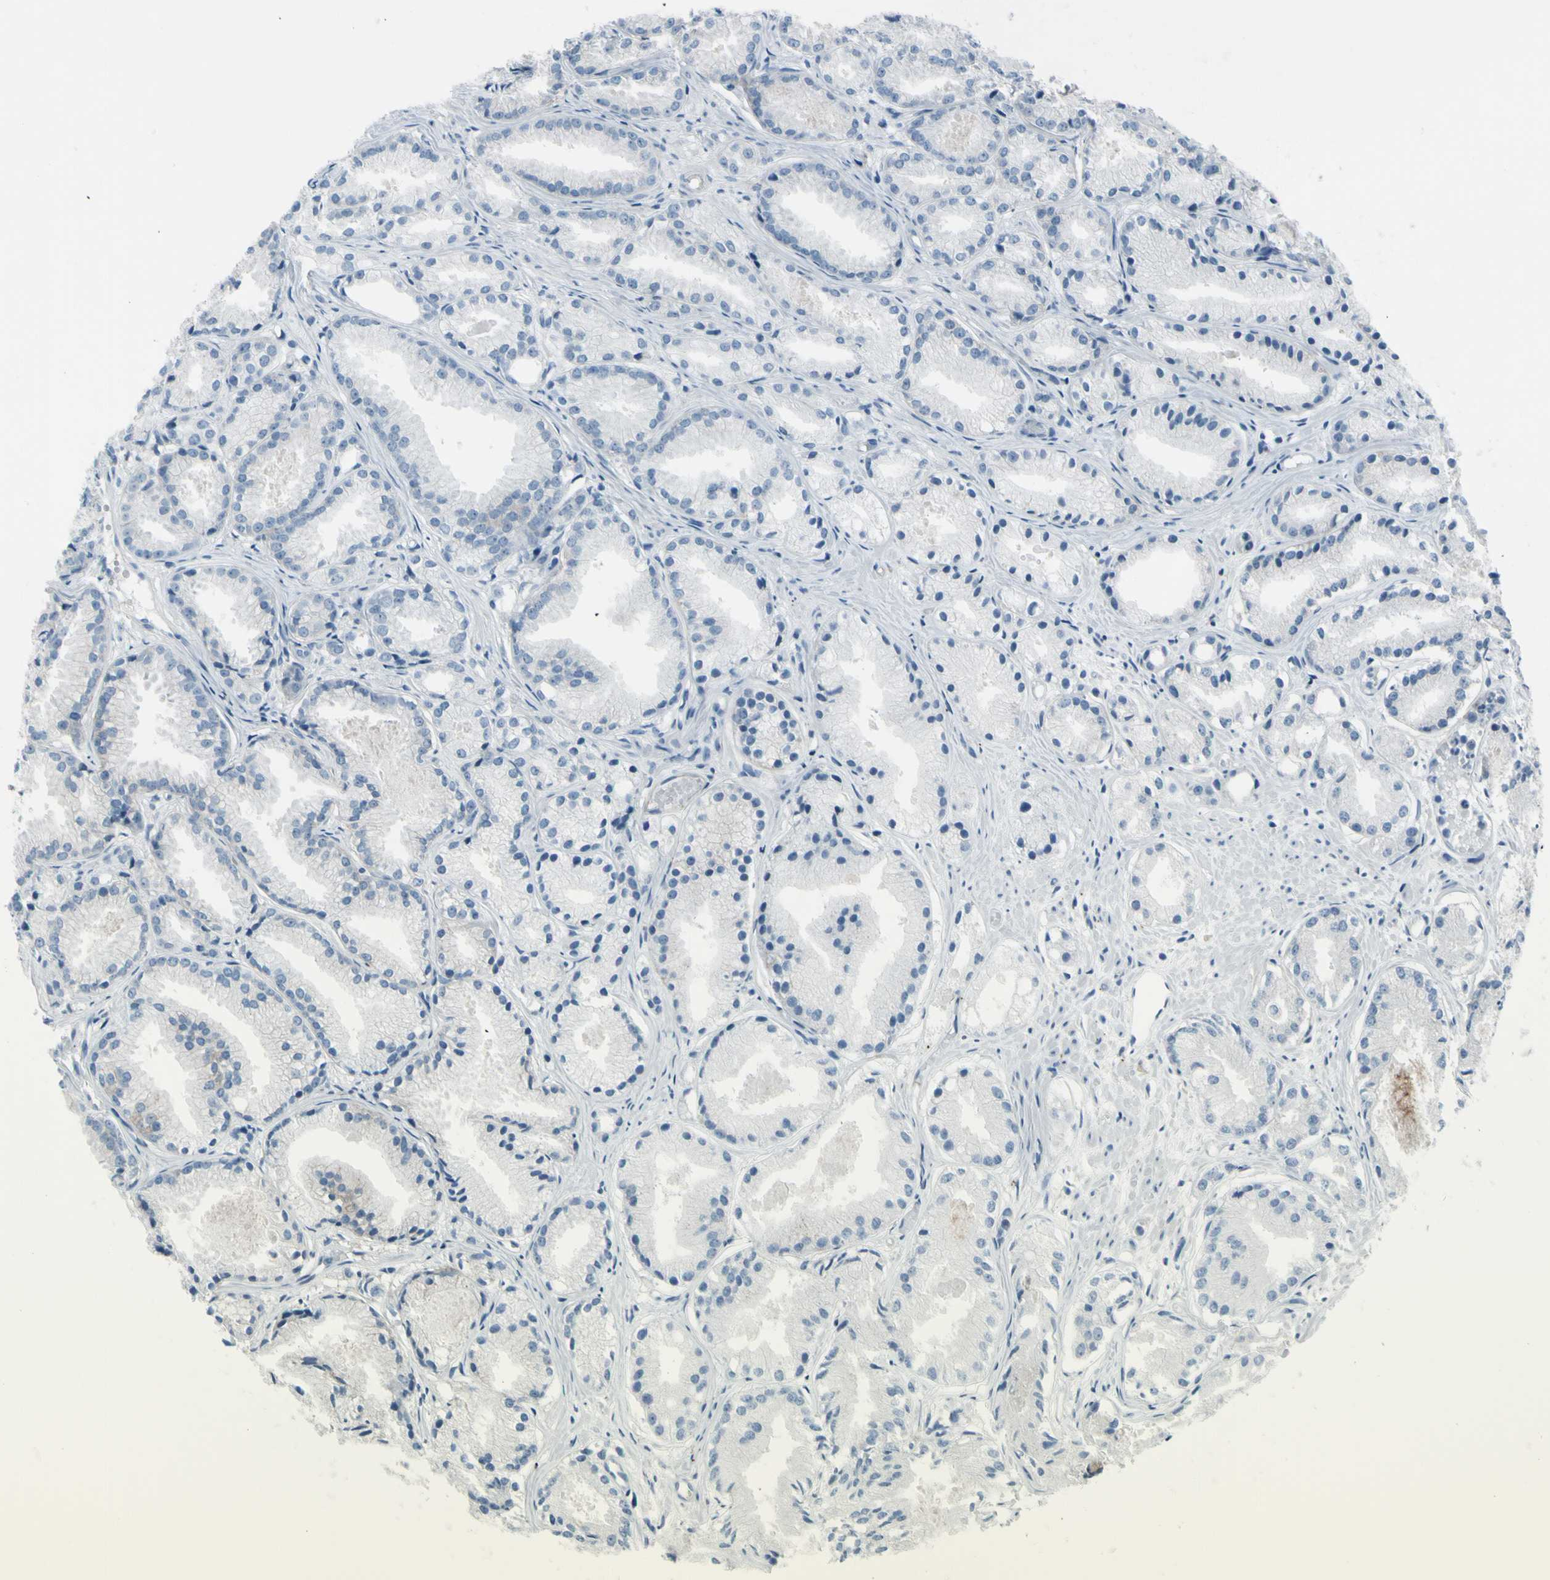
{"staining": {"intensity": "negative", "quantity": "none", "location": "none"}, "tissue": "prostate cancer", "cell_type": "Tumor cells", "image_type": "cancer", "snomed": [{"axis": "morphology", "description": "Adenocarcinoma, Low grade"}, {"axis": "topography", "description": "Prostate"}], "caption": "Immunohistochemical staining of prostate cancer shows no significant staining in tumor cells.", "gene": "GPR34", "patient": {"sex": "male", "age": 72}}